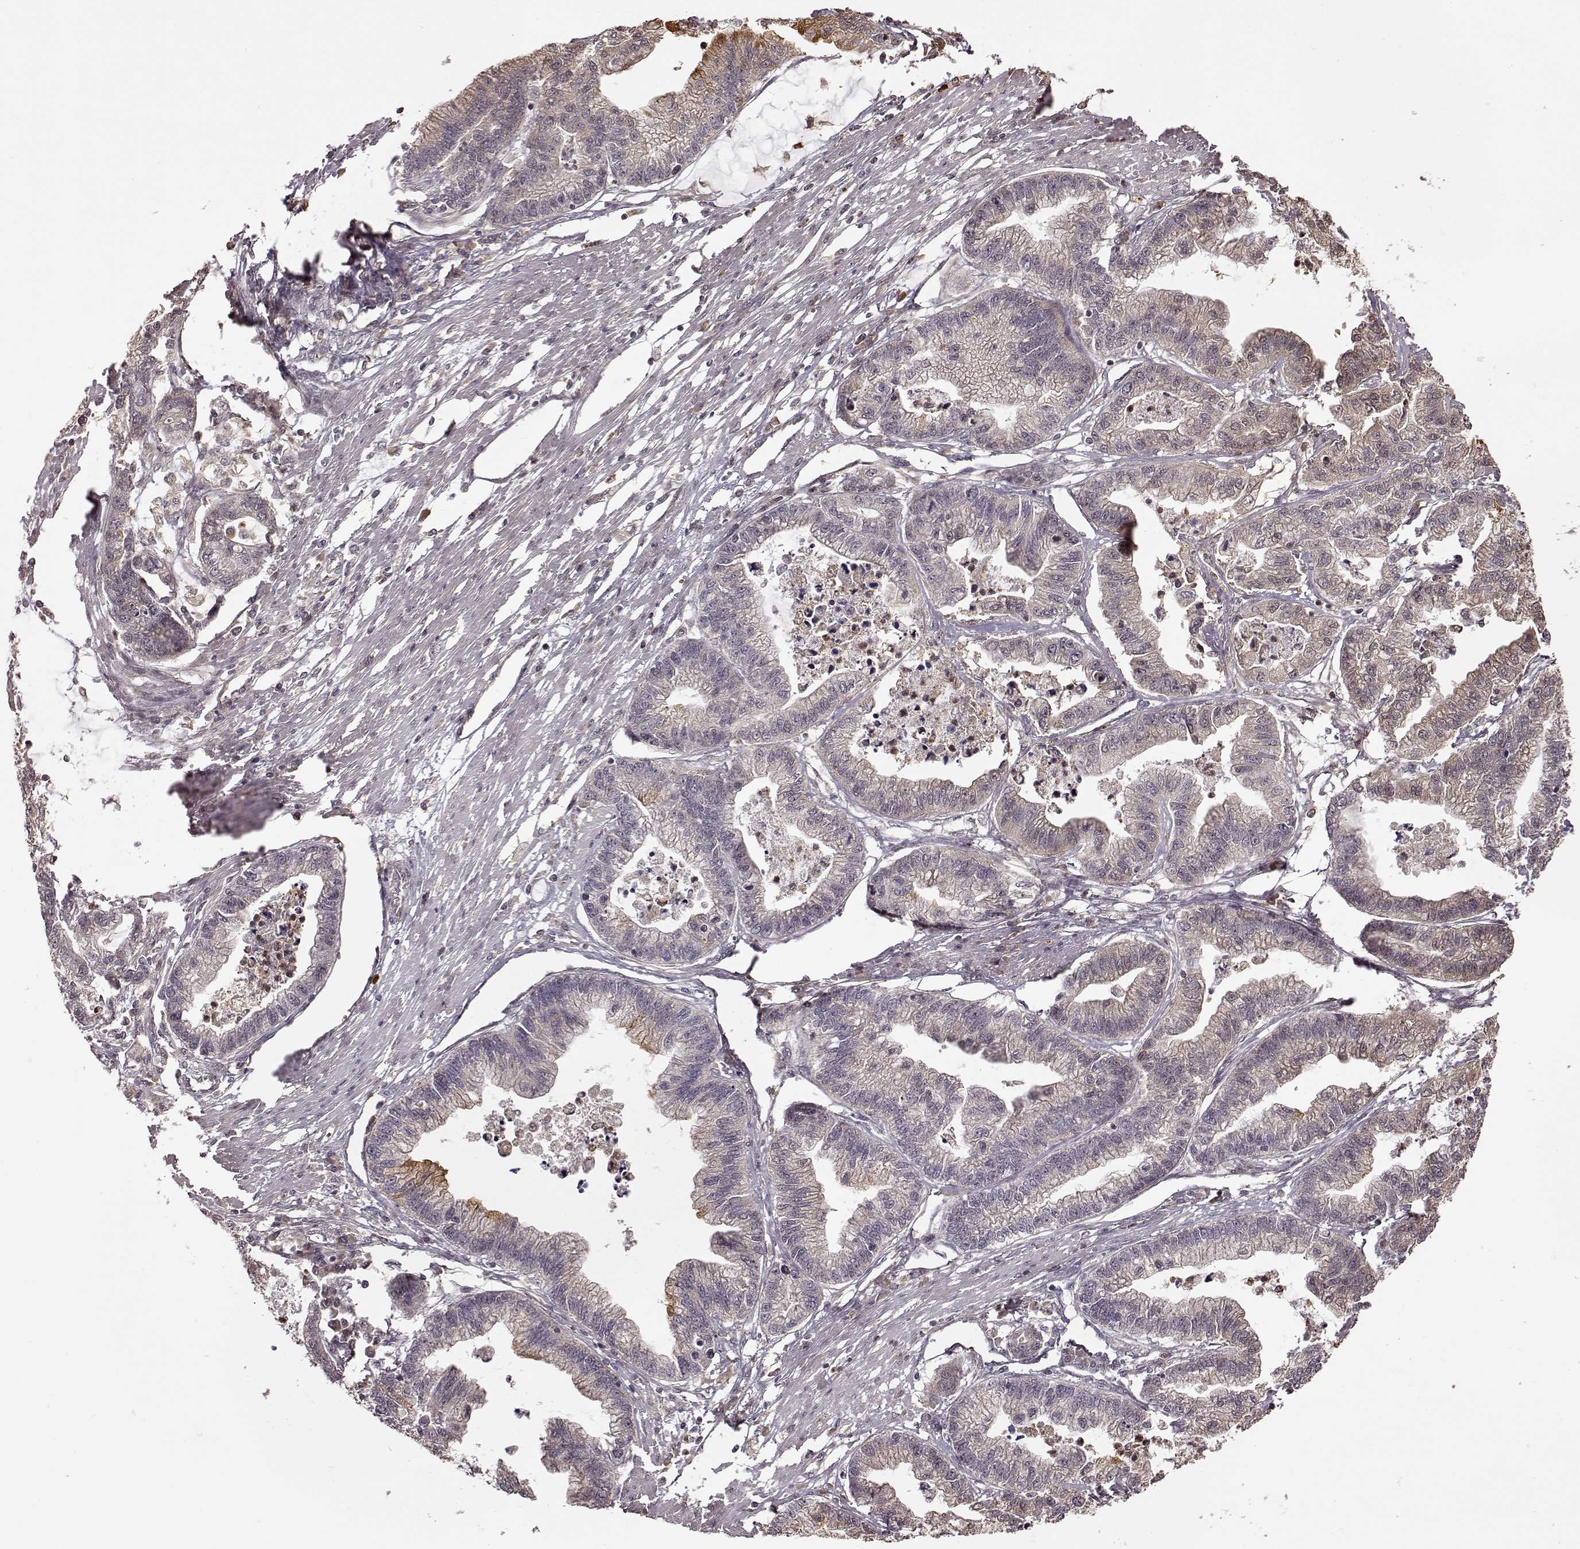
{"staining": {"intensity": "weak", "quantity": "25%-75%", "location": "cytoplasmic/membranous"}, "tissue": "stomach cancer", "cell_type": "Tumor cells", "image_type": "cancer", "snomed": [{"axis": "morphology", "description": "Adenocarcinoma, NOS"}, {"axis": "topography", "description": "Stomach"}], "caption": "The micrograph demonstrates staining of adenocarcinoma (stomach), revealing weak cytoplasmic/membranous protein expression (brown color) within tumor cells.", "gene": "CRB1", "patient": {"sex": "male", "age": 83}}